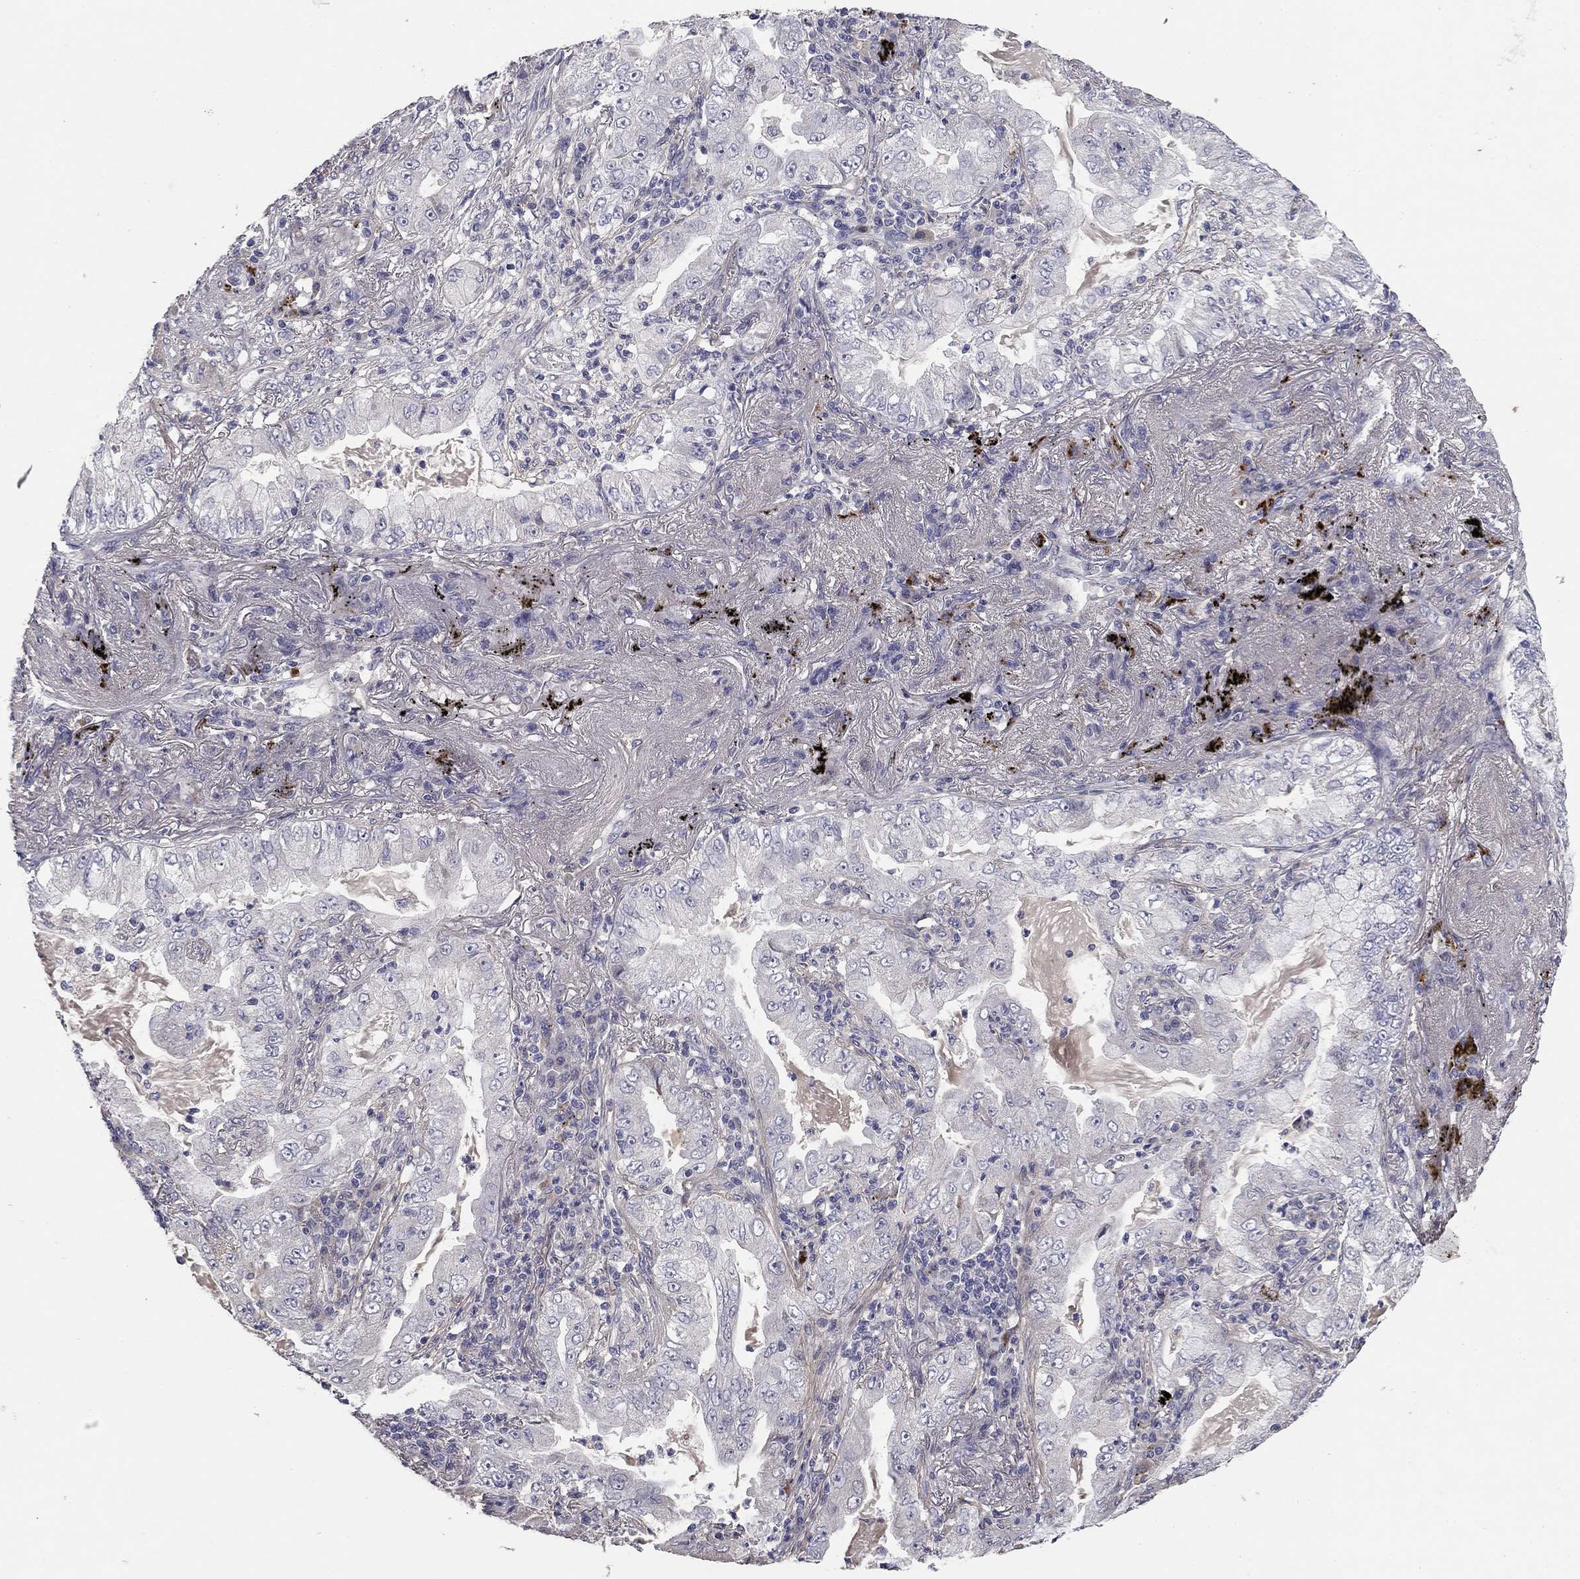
{"staining": {"intensity": "negative", "quantity": "none", "location": "none"}, "tissue": "lung cancer", "cell_type": "Tumor cells", "image_type": "cancer", "snomed": [{"axis": "morphology", "description": "Adenocarcinoma, NOS"}, {"axis": "topography", "description": "Lung"}], "caption": "Tumor cells are negative for brown protein staining in lung cancer (adenocarcinoma). Nuclei are stained in blue.", "gene": "COL2A1", "patient": {"sex": "female", "age": 73}}